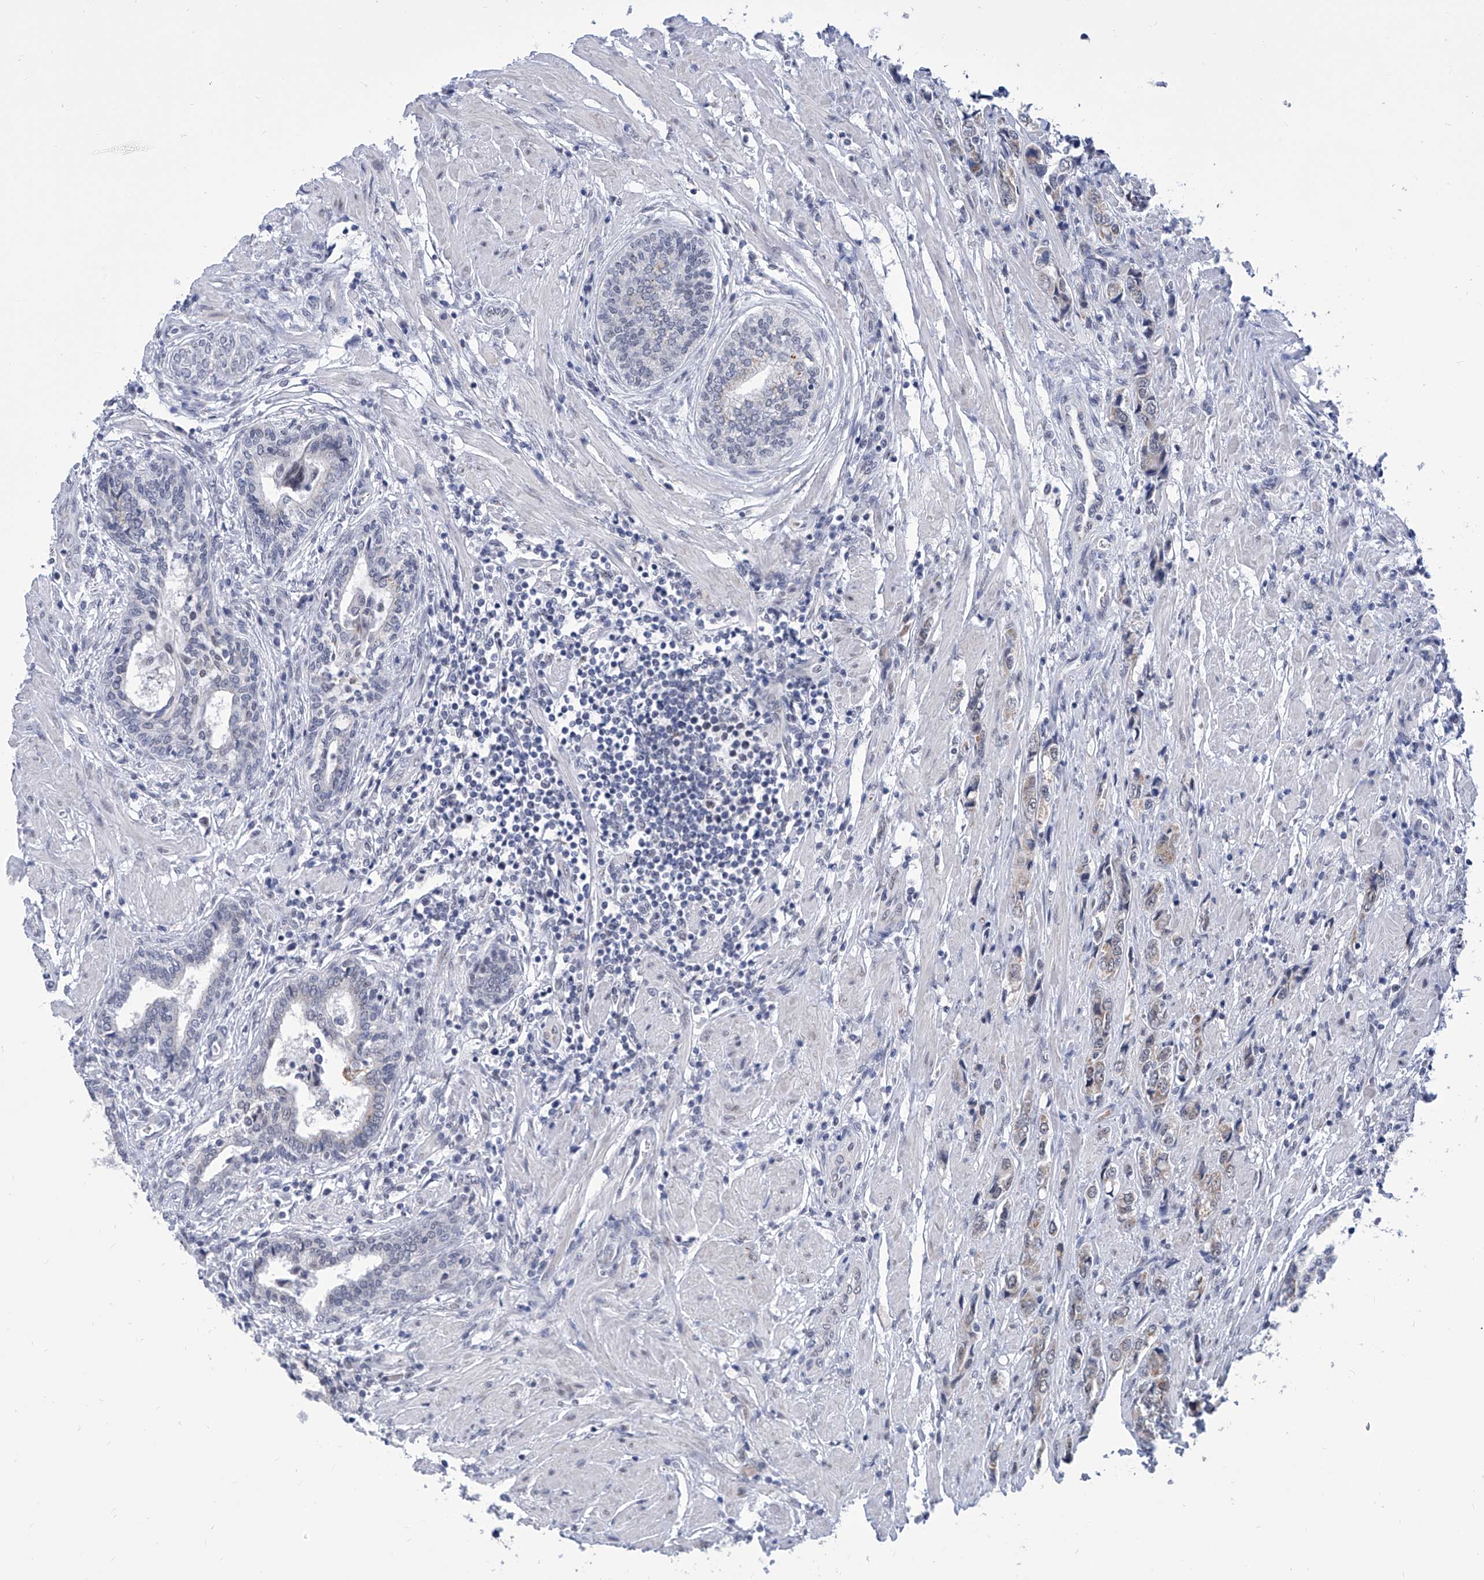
{"staining": {"intensity": "negative", "quantity": "none", "location": "none"}, "tissue": "prostate cancer", "cell_type": "Tumor cells", "image_type": "cancer", "snomed": [{"axis": "morphology", "description": "Adenocarcinoma, High grade"}, {"axis": "topography", "description": "Prostate"}], "caption": "Tumor cells are negative for brown protein staining in prostate cancer.", "gene": "SART1", "patient": {"sex": "male", "age": 61}}